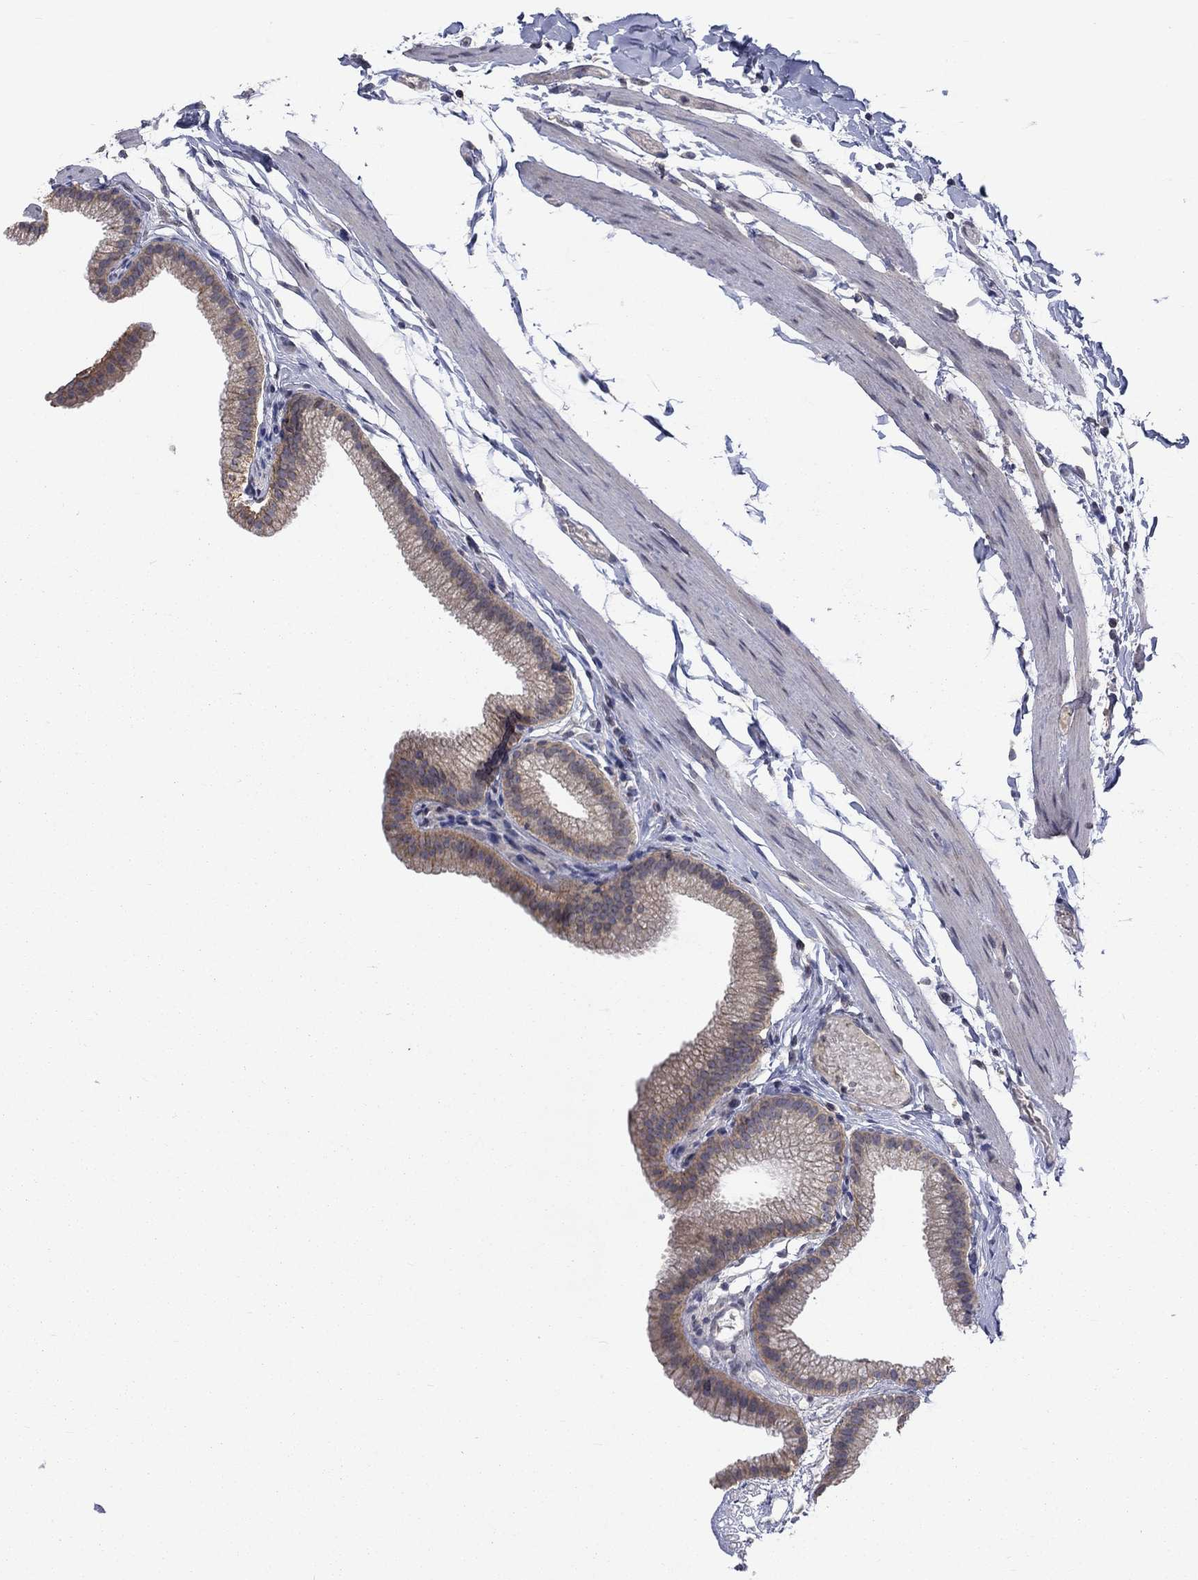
{"staining": {"intensity": "weak", "quantity": "25%-75%", "location": "cytoplasmic/membranous"}, "tissue": "gallbladder", "cell_type": "Glandular cells", "image_type": "normal", "snomed": [{"axis": "morphology", "description": "Normal tissue, NOS"}, {"axis": "topography", "description": "Gallbladder"}], "caption": "High-power microscopy captured an immunohistochemistry (IHC) photomicrograph of unremarkable gallbladder, revealing weak cytoplasmic/membranous staining in about 25%-75% of glandular cells. (DAB IHC, brown staining for protein, blue staining for nuclei).", "gene": "SPATA33", "patient": {"sex": "female", "age": 45}}